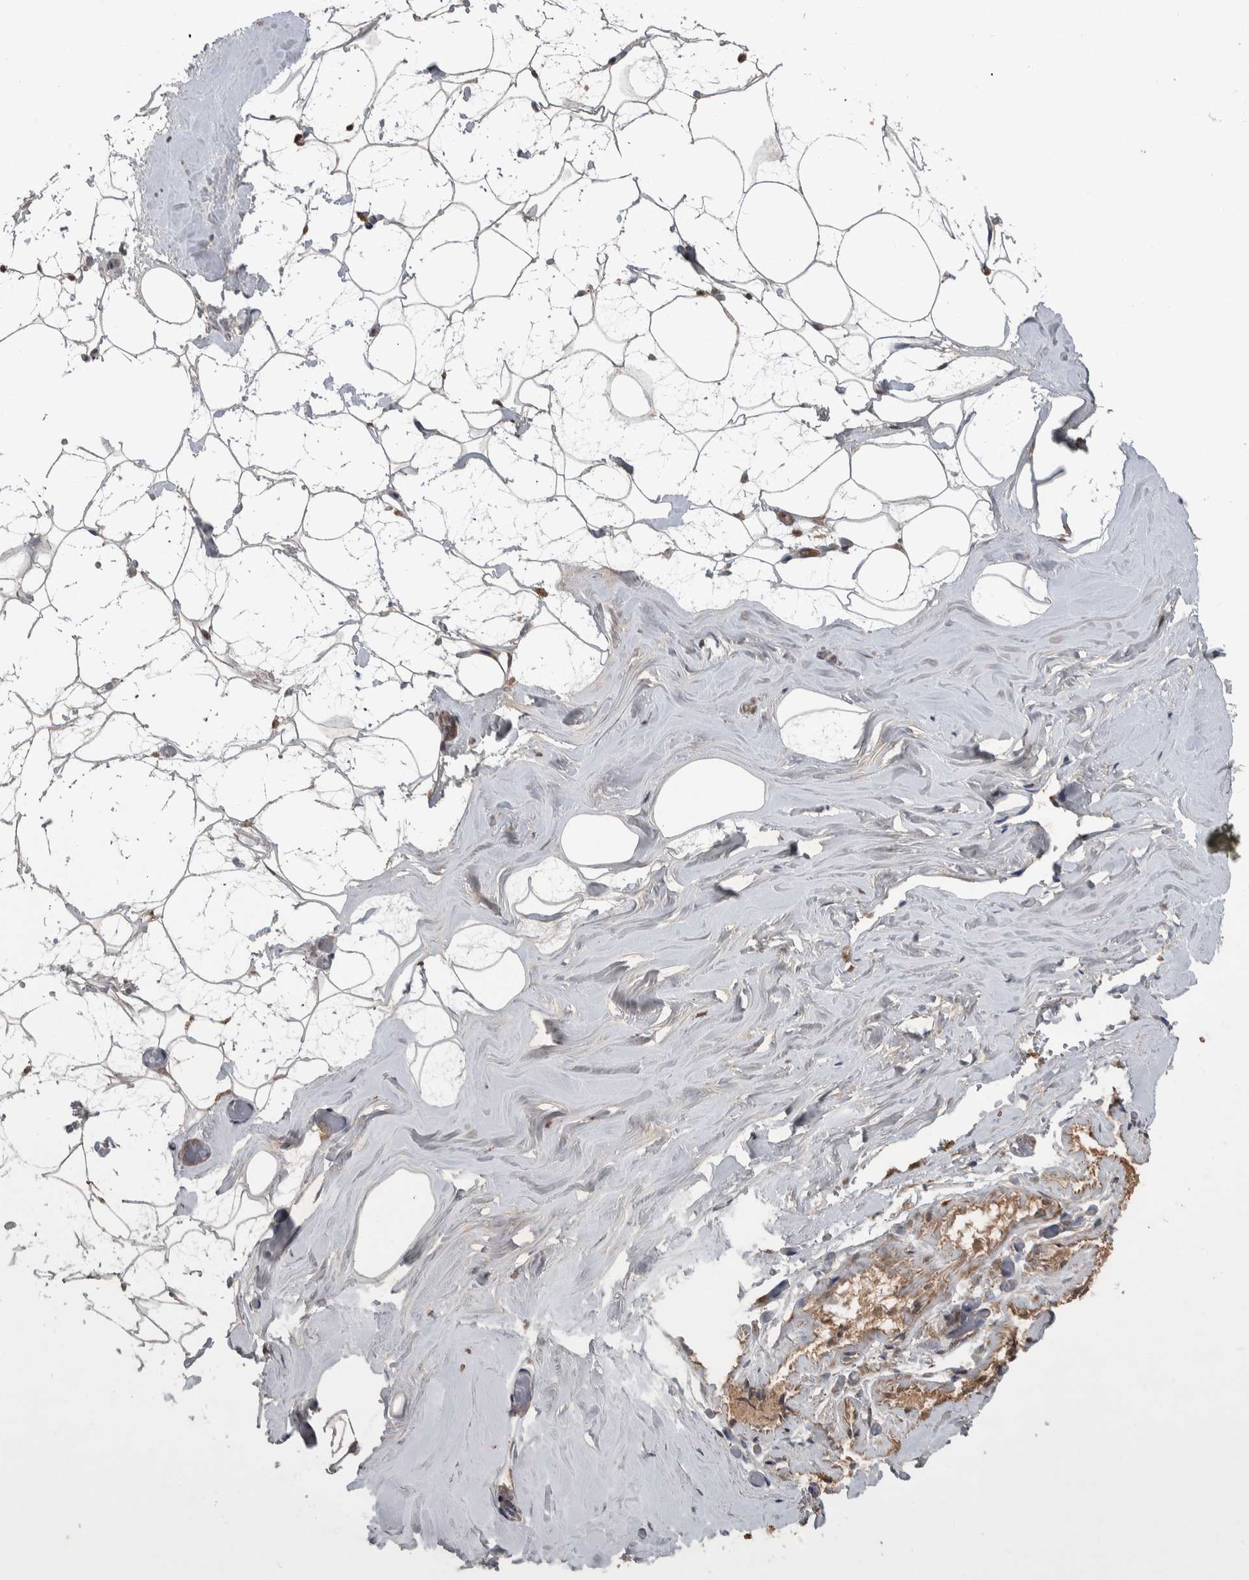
{"staining": {"intensity": "moderate", "quantity": "<25%", "location": "cytoplasmic/membranous"}, "tissue": "adipose tissue", "cell_type": "Adipocytes", "image_type": "normal", "snomed": [{"axis": "morphology", "description": "Normal tissue, NOS"}, {"axis": "morphology", "description": "Fibrosis, NOS"}, {"axis": "topography", "description": "Breast"}, {"axis": "topography", "description": "Adipose tissue"}], "caption": "Protein expression analysis of unremarkable adipose tissue displays moderate cytoplasmic/membranous expression in about <25% of adipocytes.", "gene": "CHRM3", "patient": {"sex": "female", "age": 39}}